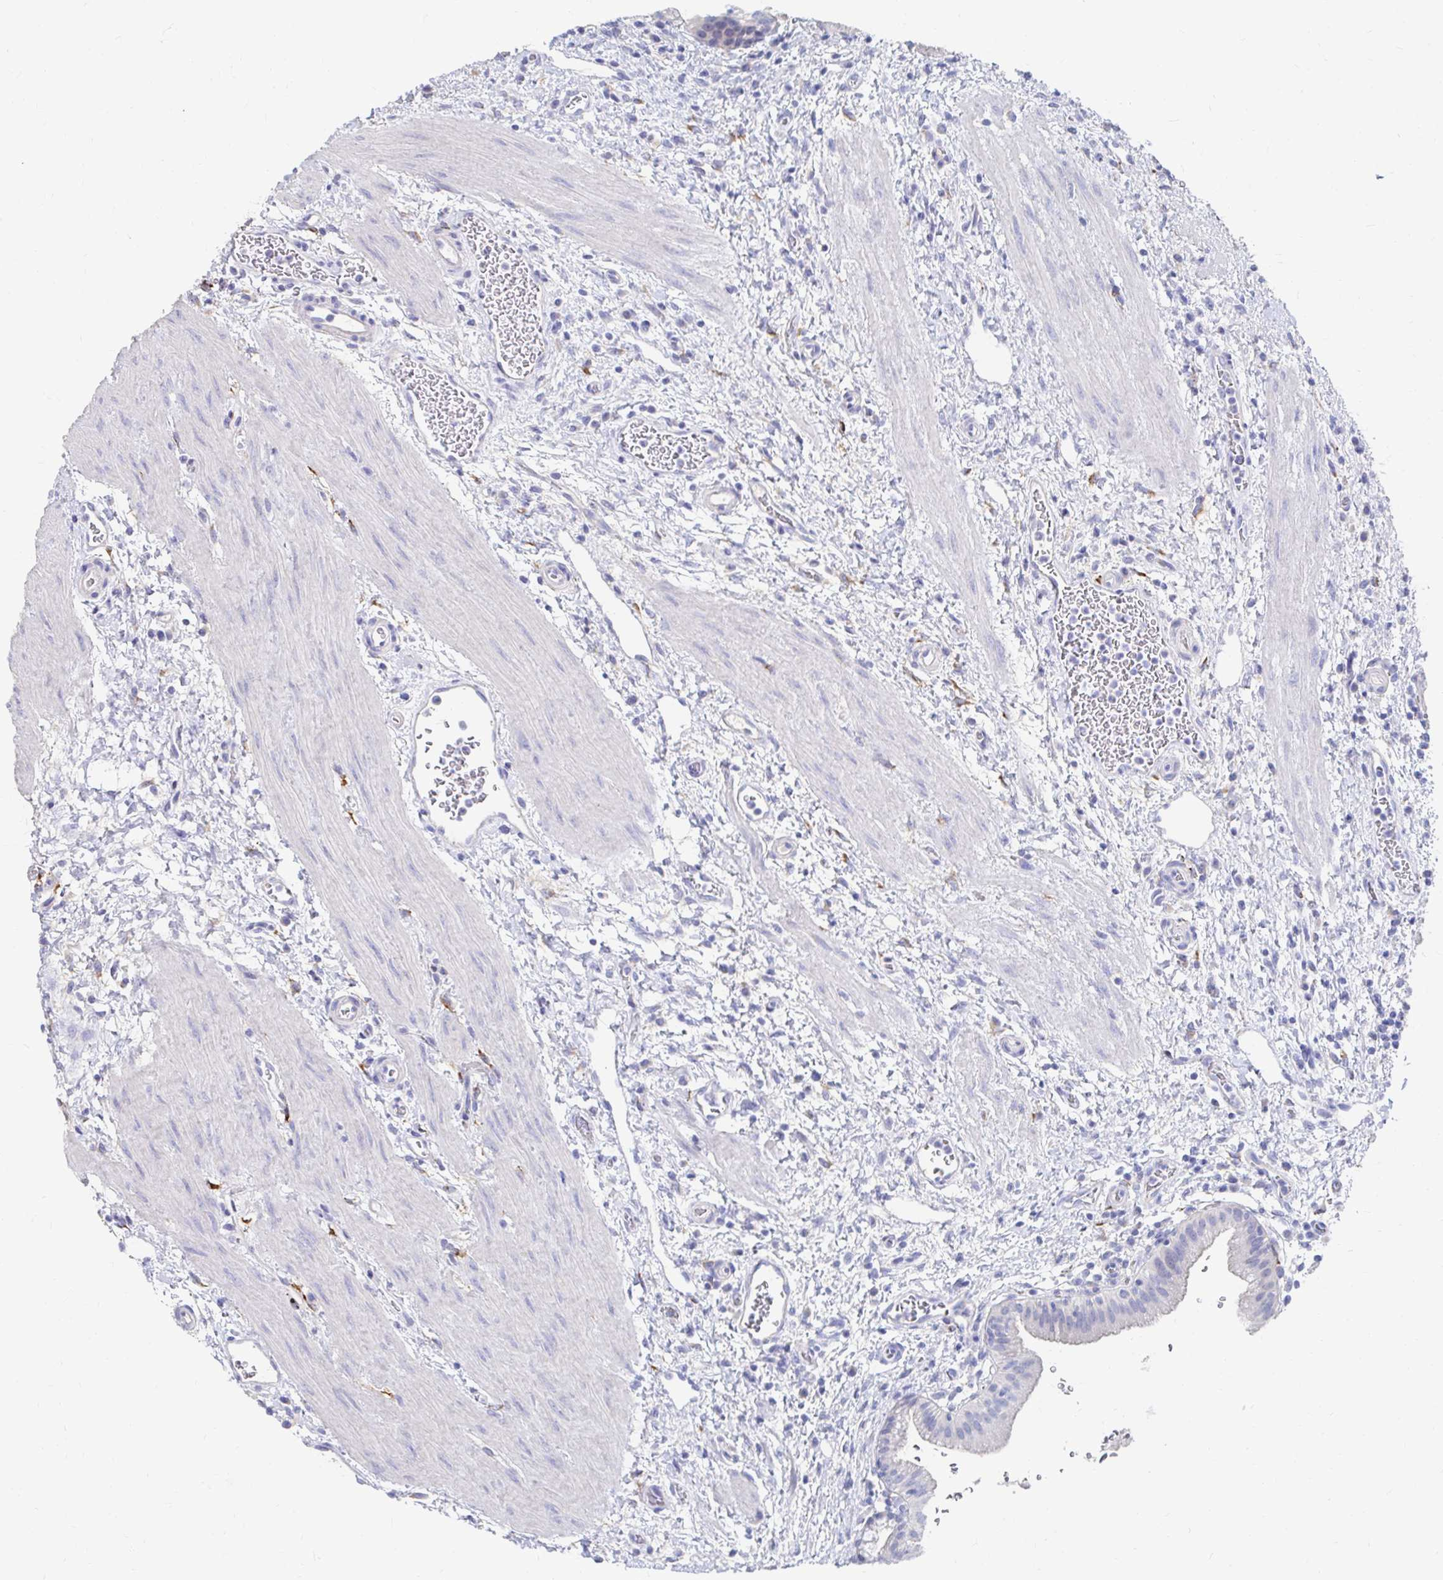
{"staining": {"intensity": "weak", "quantity": "<25%", "location": "cytoplasmic/membranous"}, "tissue": "gallbladder", "cell_type": "Glandular cells", "image_type": "normal", "snomed": [{"axis": "morphology", "description": "Normal tissue, NOS"}, {"axis": "topography", "description": "Gallbladder"}], "caption": "Gallbladder stained for a protein using immunohistochemistry (IHC) exhibits no staining glandular cells.", "gene": "LAMC3", "patient": {"sex": "male", "age": 26}}